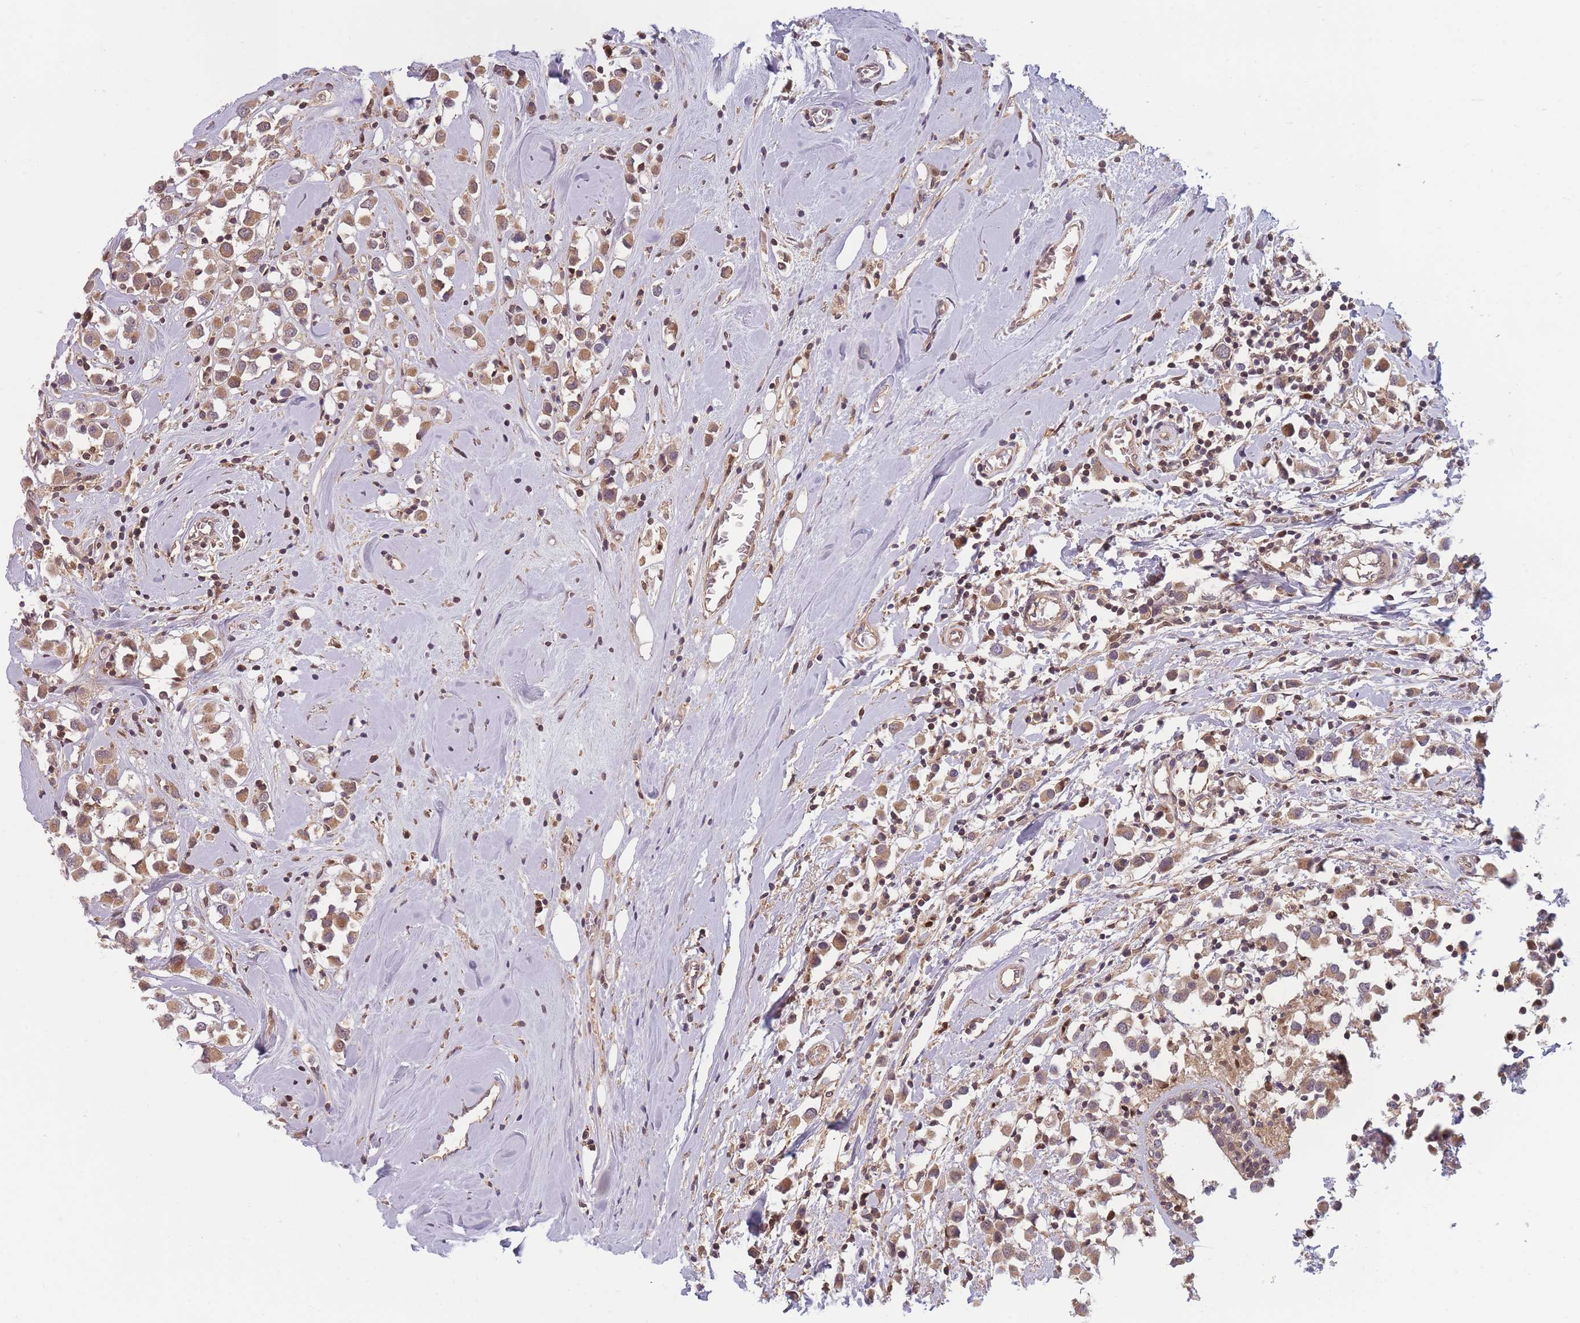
{"staining": {"intensity": "moderate", "quantity": ">75%", "location": "cytoplasmic/membranous"}, "tissue": "breast cancer", "cell_type": "Tumor cells", "image_type": "cancer", "snomed": [{"axis": "morphology", "description": "Duct carcinoma"}, {"axis": "topography", "description": "Breast"}], "caption": "Moderate cytoplasmic/membranous expression is identified in about >75% of tumor cells in breast cancer (infiltrating ductal carcinoma).", "gene": "FAM153A", "patient": {"sex": "female", "age": 61}}